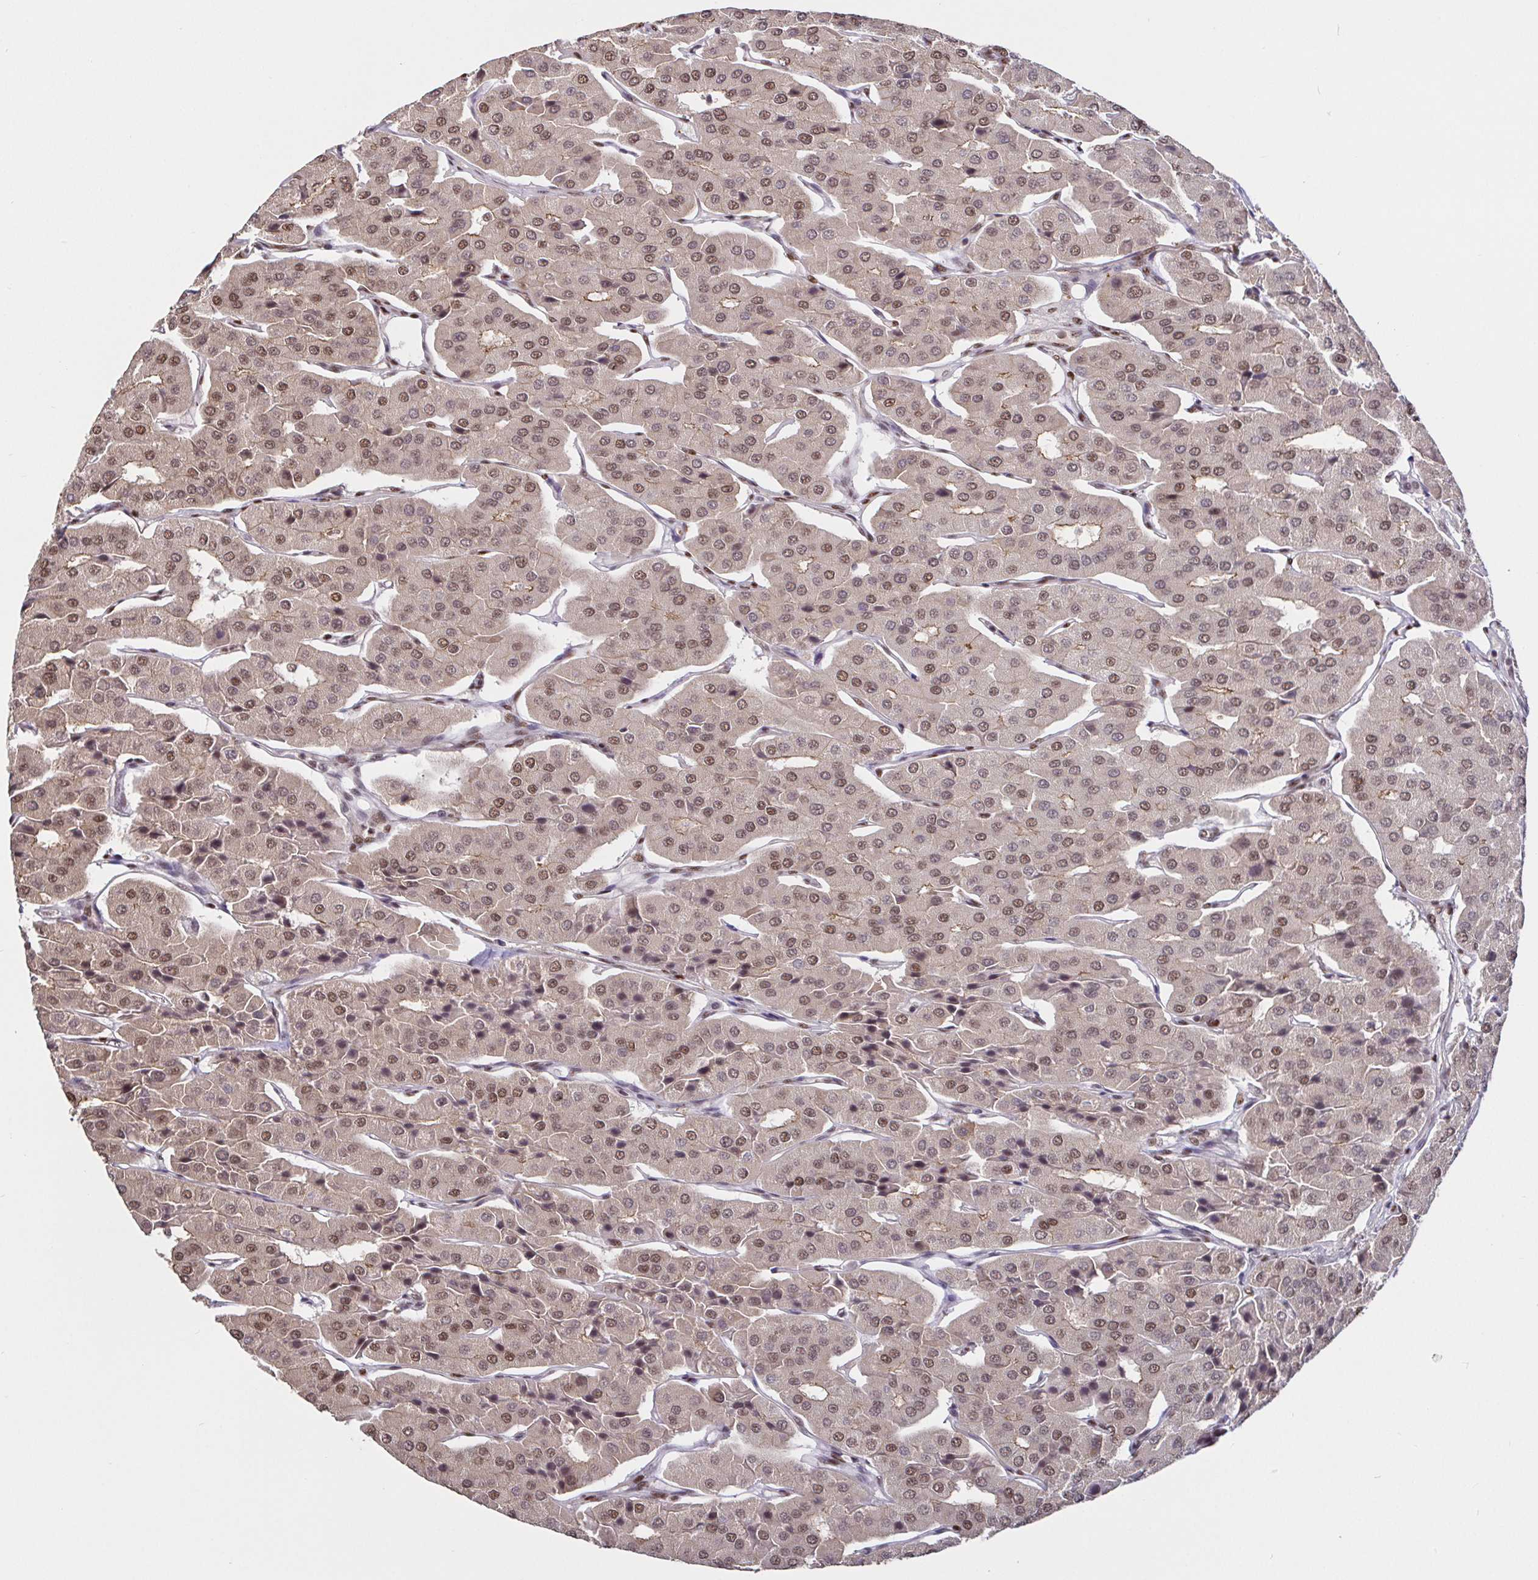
{"staining": {"intensity": "moderate", "quantity": ">75%", "location": "nuclear"}, "tissue": "parathyroid gland", "cell_type": "Glandular cells", "image_type": "normal", "snomed": [{"axis": "morphology", "description": "Normal tissue, NOS"}, {"axis": "morphology", "description": "Adenoma, NOS"}, {"axis": "topography", "description": "Parathyroid gland"}], "caption": "Protein staining exhibits moderate nuclear expression in about >75% of glandular cells in benign parathyroid gland. The protein of interest is shown in brown color, while the nuclei are stained blue.", "gene": "SP3", "patient": {"sex": "female", "age": 86}}